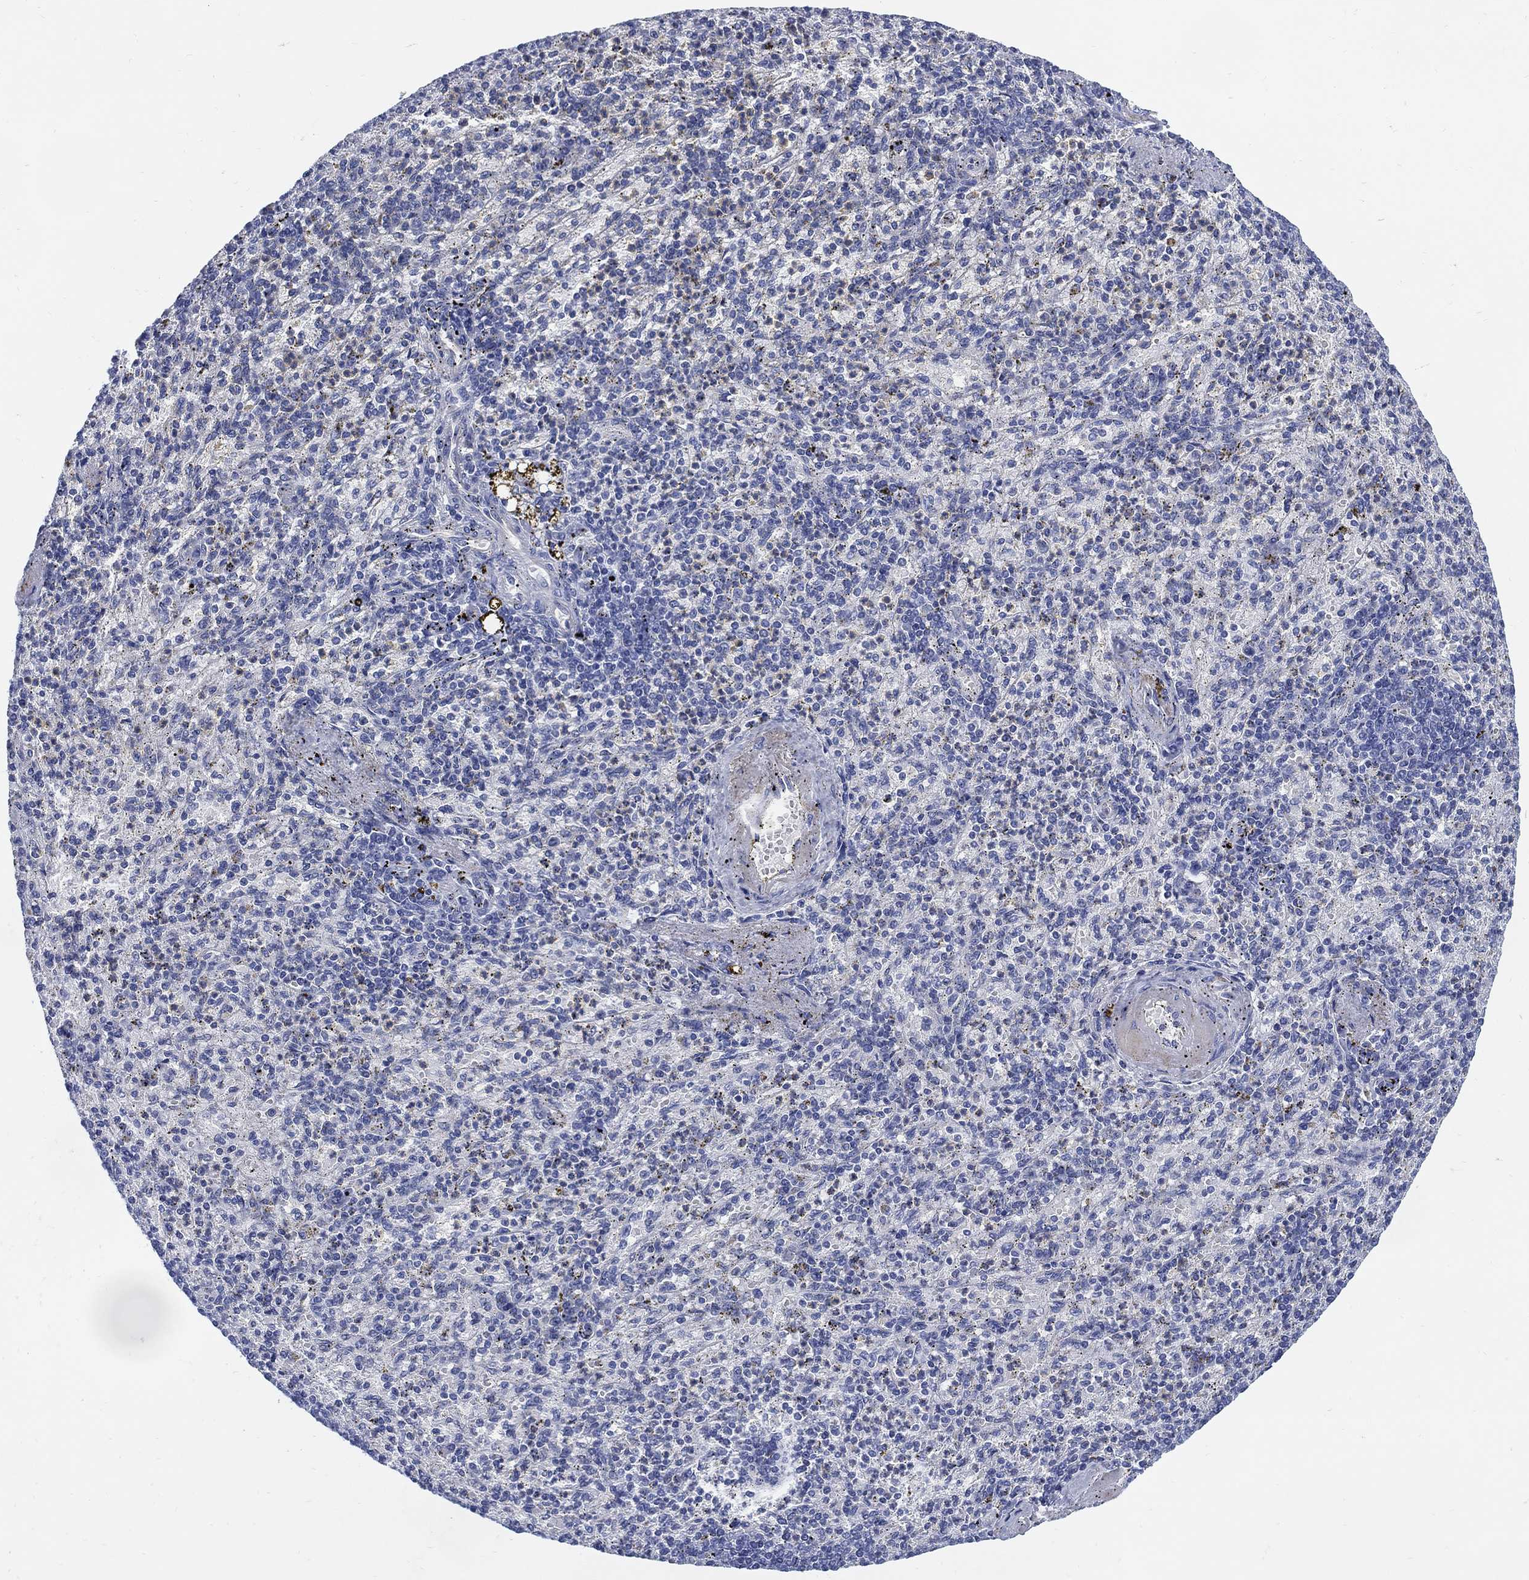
{"staining": {"intensity": "negative", "quantity": "none", "location": "none"}, "tissue": "spleen", "cell_type": "Cells in red pulp", "image_type": "normal", "snomed": [{"axis": "morphology", "description": "Normal tissue, NOS"}, {"axis": "topography", "description": "Spleen"}], "caption": "DAB (3,3'-diaminobenzidine) immunohistochemical staining of normal human spleen reveals no significant staining in cells in red pulp.", "gene": "DDI1", "patient": {"sex": "female", "age": 74}}